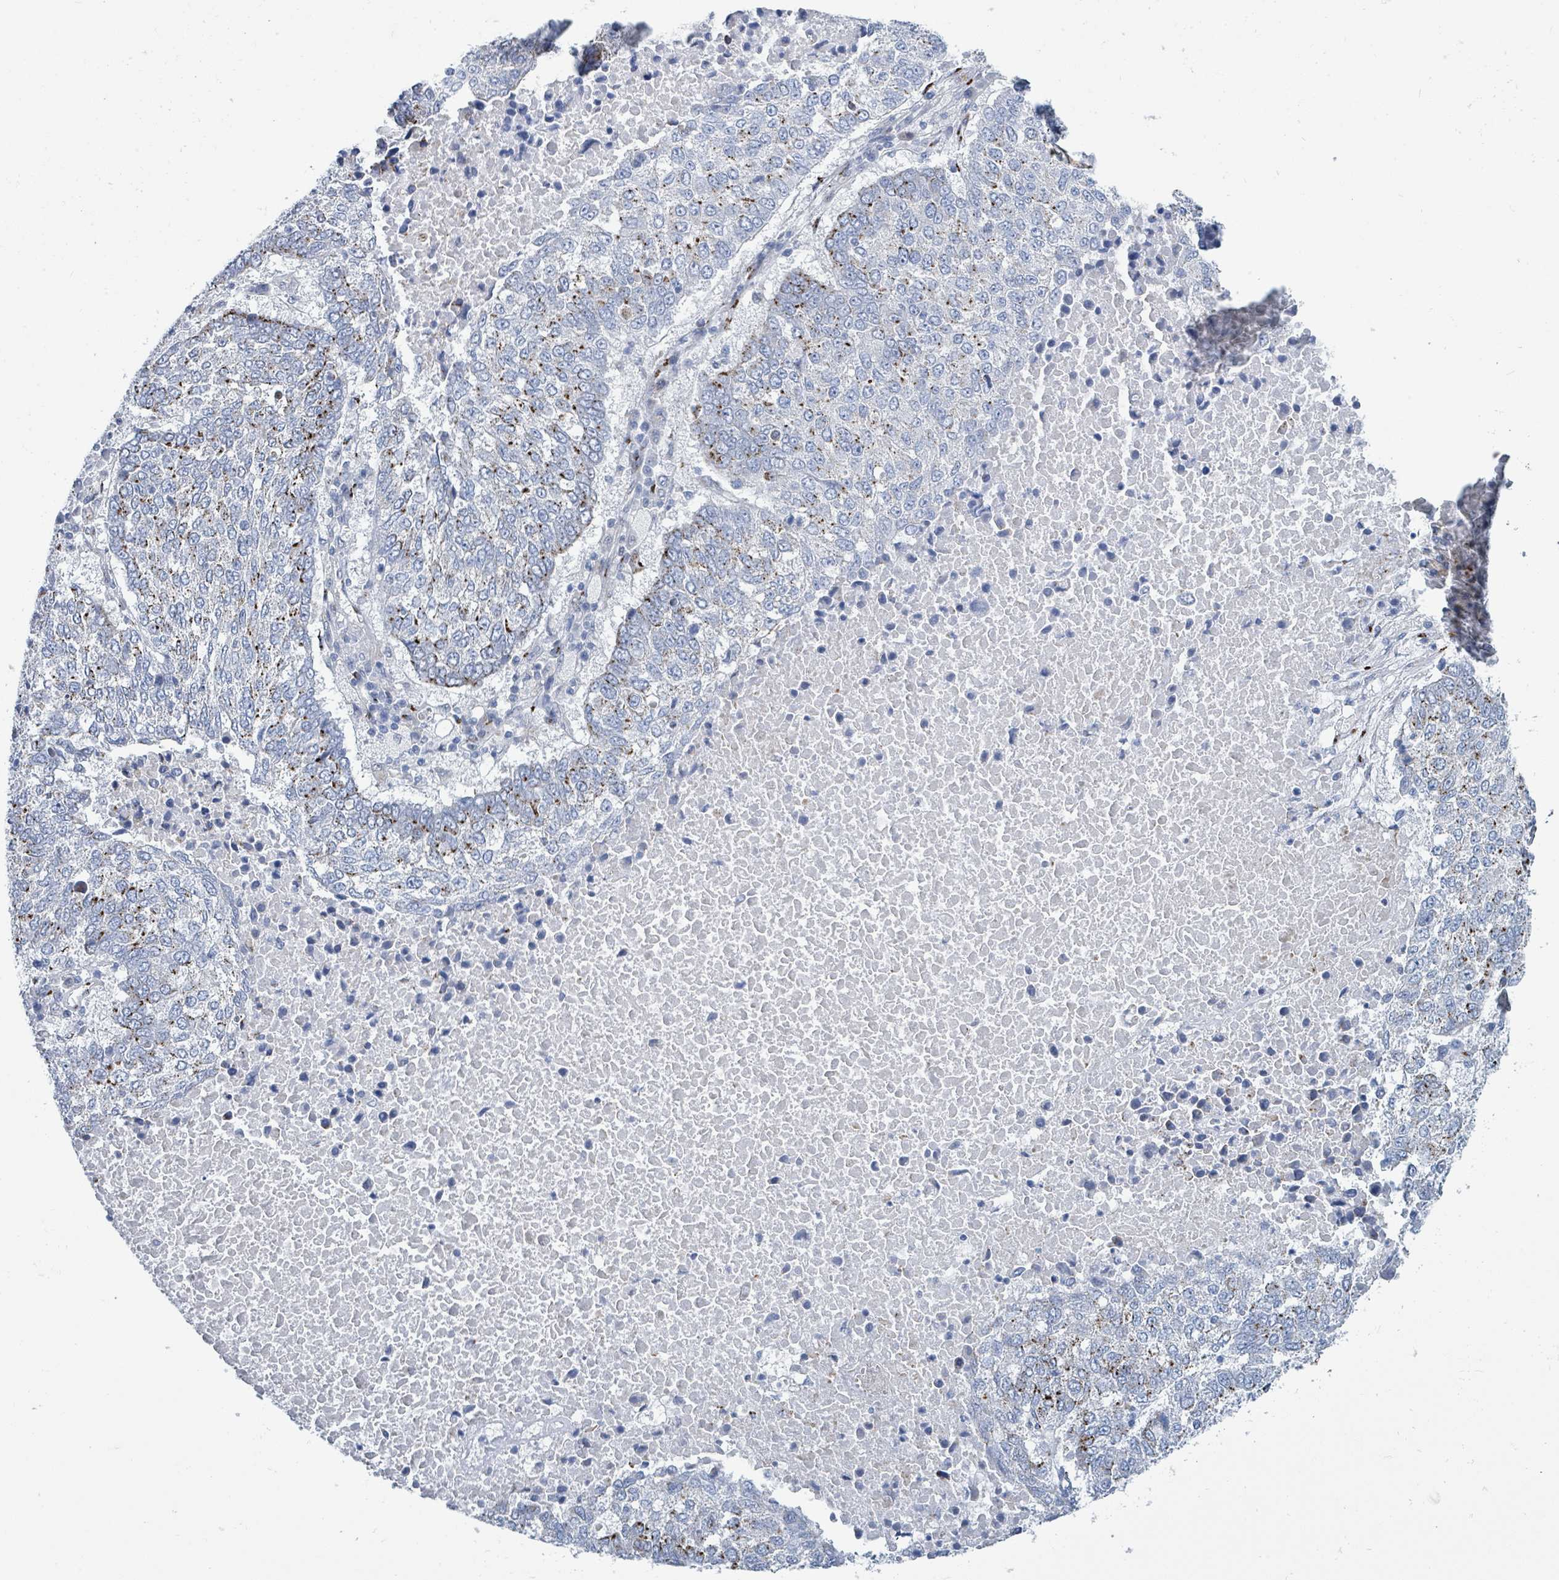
{"staining": {"intensity": "strong", "quantity": "25%-75%", "location": "cytoplasmic/membranous"}, "tissue": "lung cancer", "cell_type": "Tumor cells", "image_type": "cancer", "snomed": [{"axis": "morphology", "description": "Squamous cell carcinoma, NOS"}, {"axis": "topography", "description": "Lung"}], "caption": "High-power microscopy captured an immunohistochemistry photomicrograph of lung cancer (squamous cell carcinoma), revealing strong cytoplasmic/membranous positivity in about 25%-75% of tumor cells.", "gene": "DCAF5", "patient": {"sex": "male", "age": 73}}